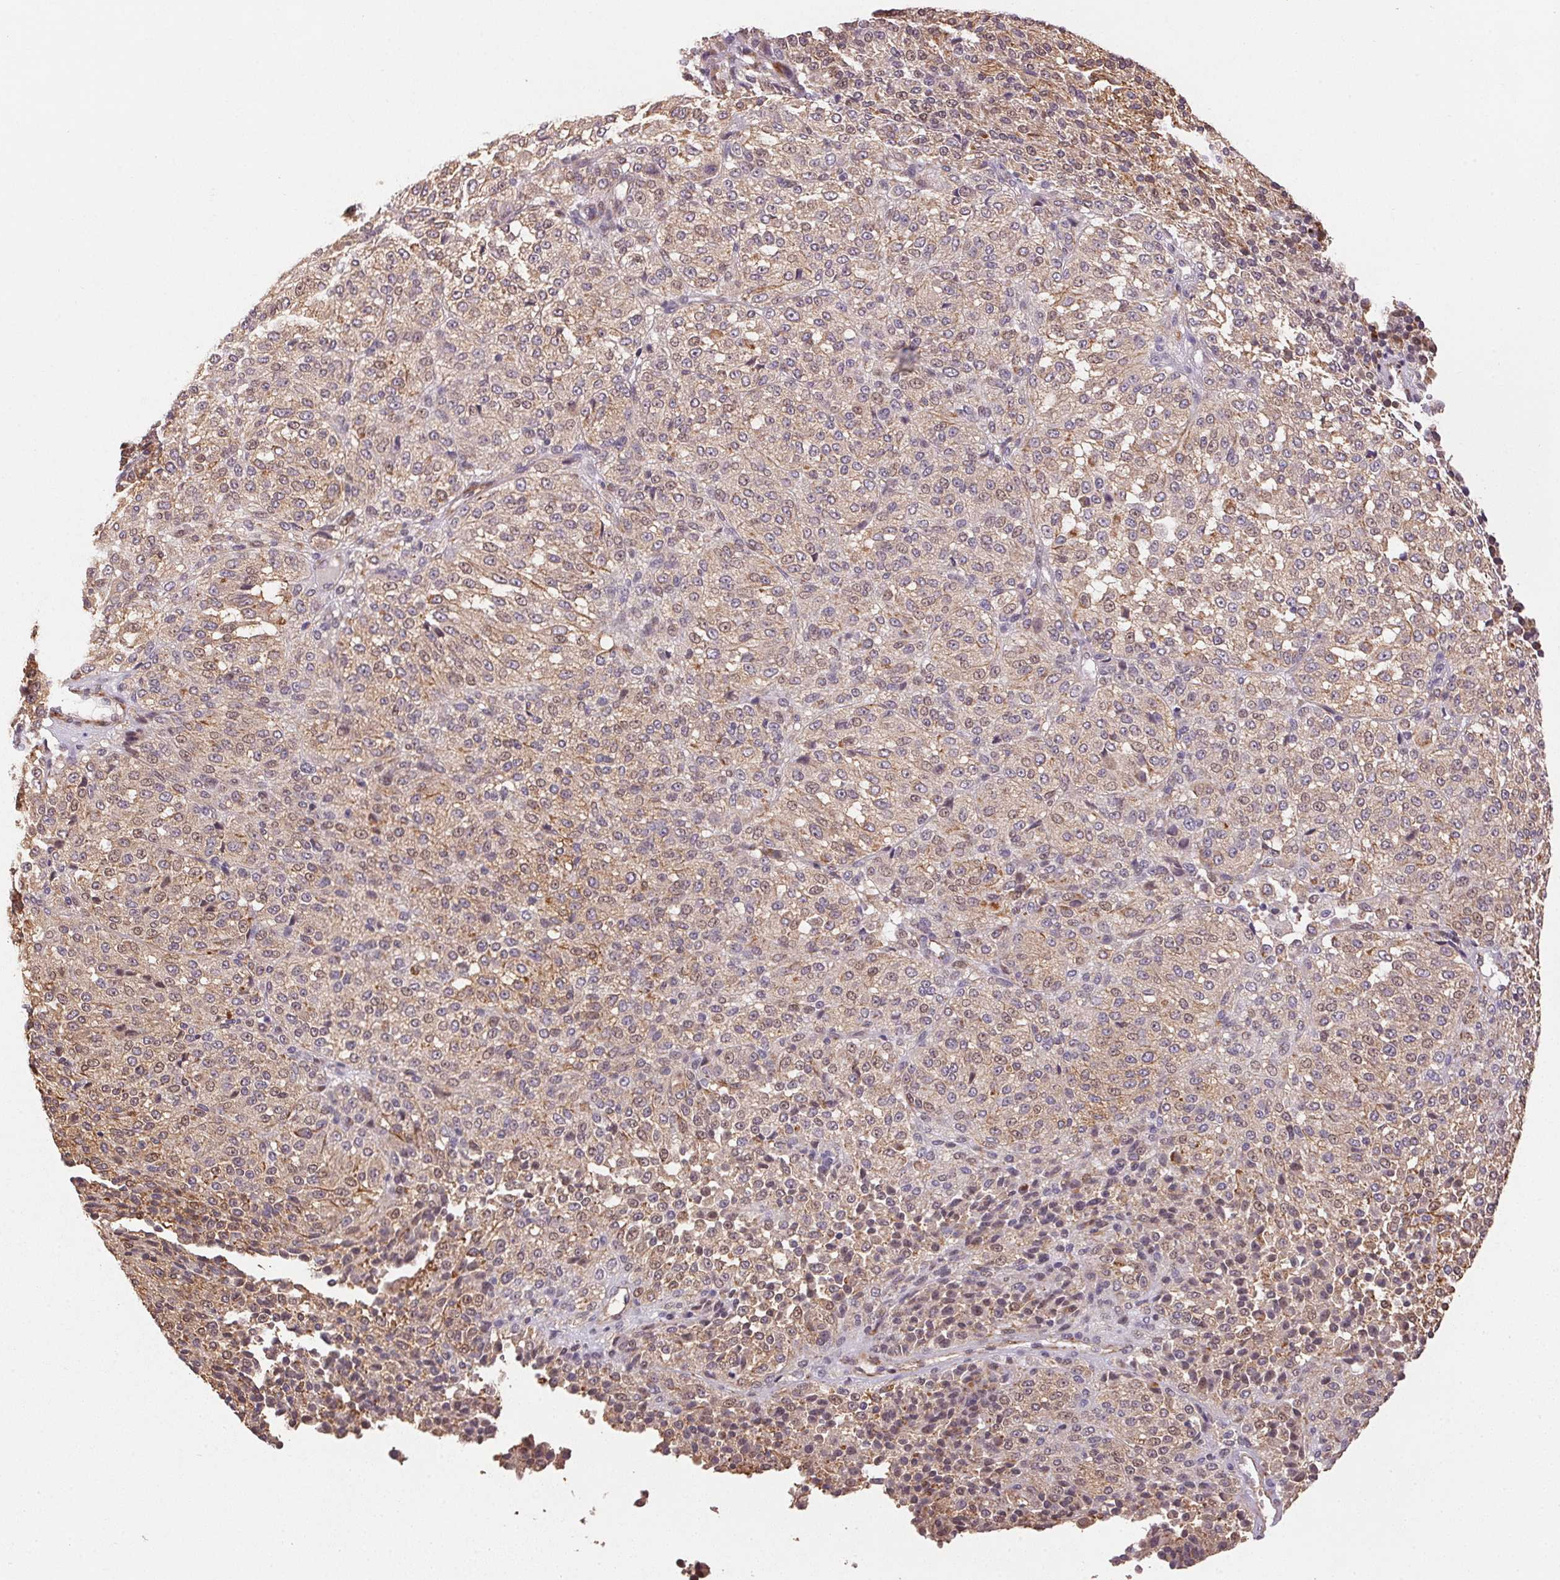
{"staining": {"intensity": "weak", "quantity": "25%-75%", "location": "cytoplasmic/membranous"}, "tissue": "melanoma", "cell_type": "Tumor cells", "image_type": "cancer", "snomed": [{"axis": "morphology", "description": "Malignant melanoma, Metastatic site"}, {"axis": "topography", "description": "Brain"}], "caption": "A low amount of weak cytoplasmic/membranous expression is appreciated in approximately 25%-75% of tumor cells in melanoma tissue.", "gene": "GYG2", "patient": {"sex": "female", "age": 56}}